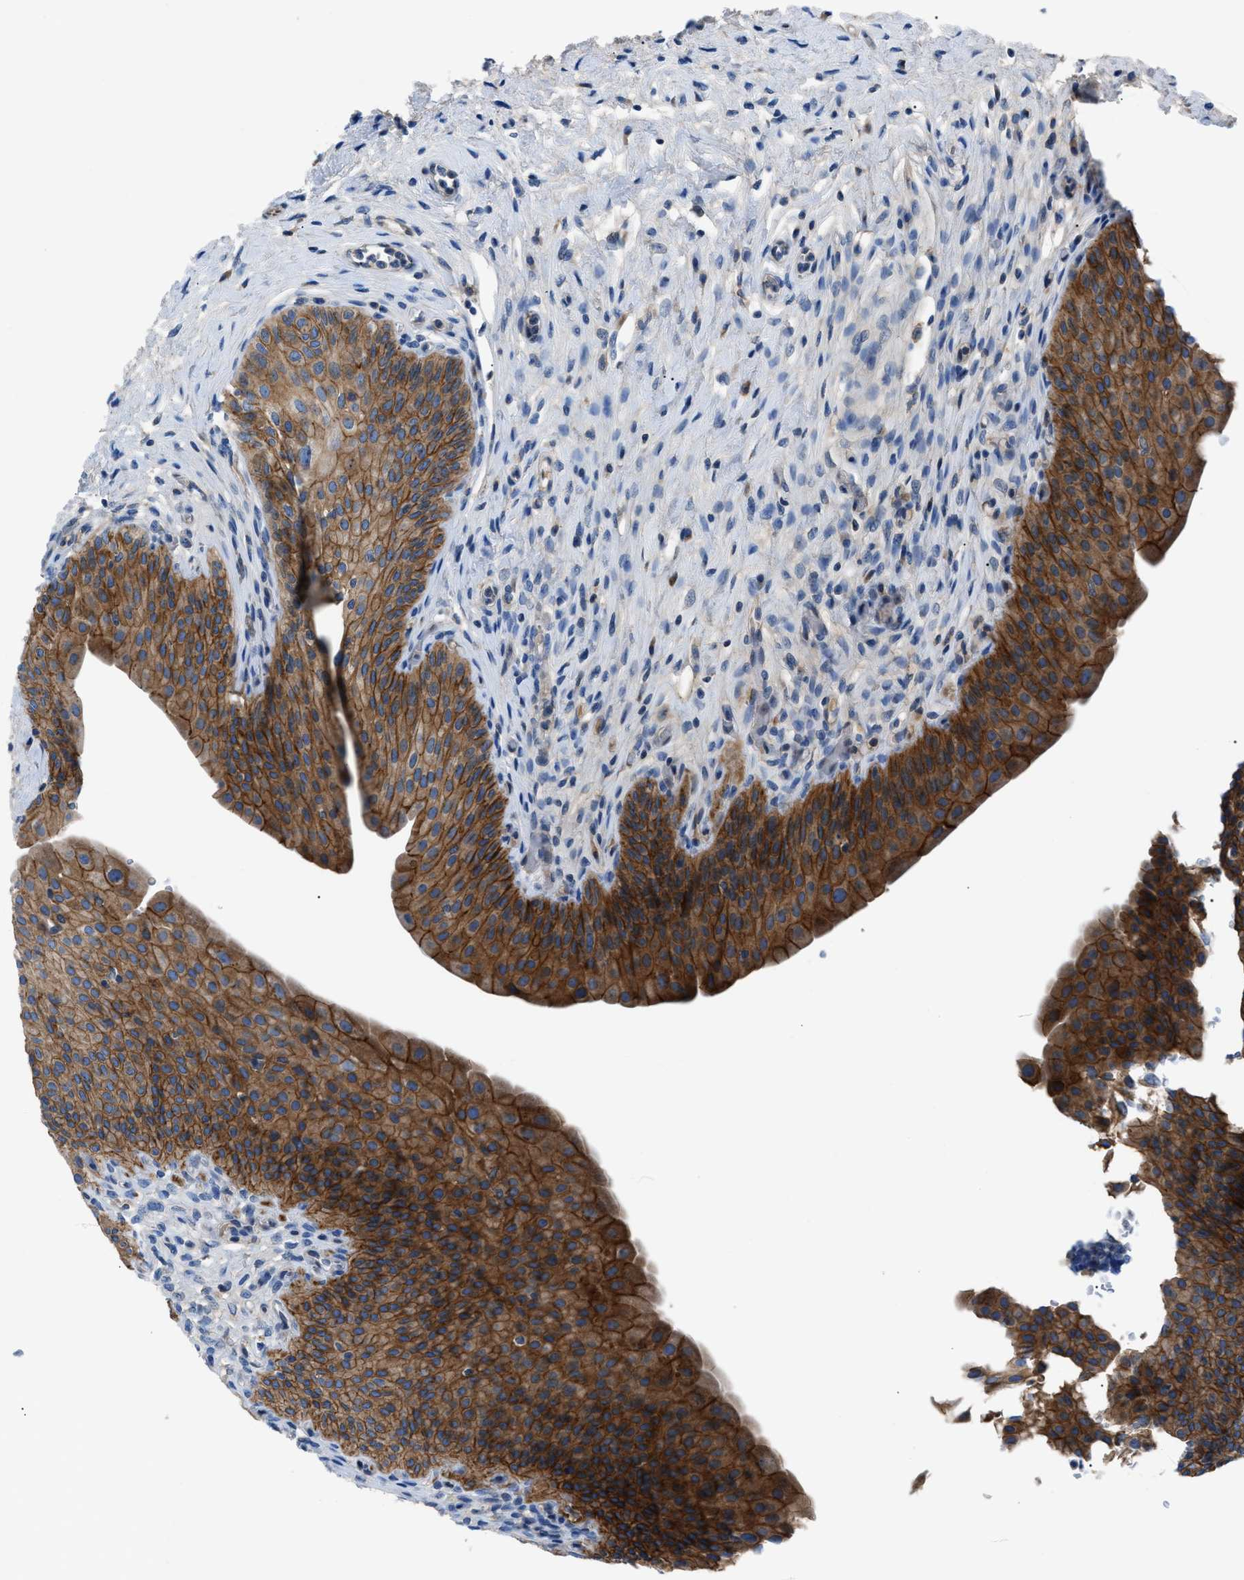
{"staining": {"intensity": "strong", "quantity": ">75%", "location": "cytoplasmic/membranous"}, "tissue": "urinary bladder", "cell_type": "Urothelial cells", "image_type": "normal", "snomed": [{"axis": "morphology", "description": "Normal tissue, NOS"}, {"axis": "topography", "description": "Urinary bladder"}], "caption": "Protein expression analysis of unremarkable urinary bladder reveals strong cytoplasmic/membranous staining in approximately >75% of urothelial cells.", "gene": "ZDHHC24", "patient": {"sex": "male", "age": 46}}